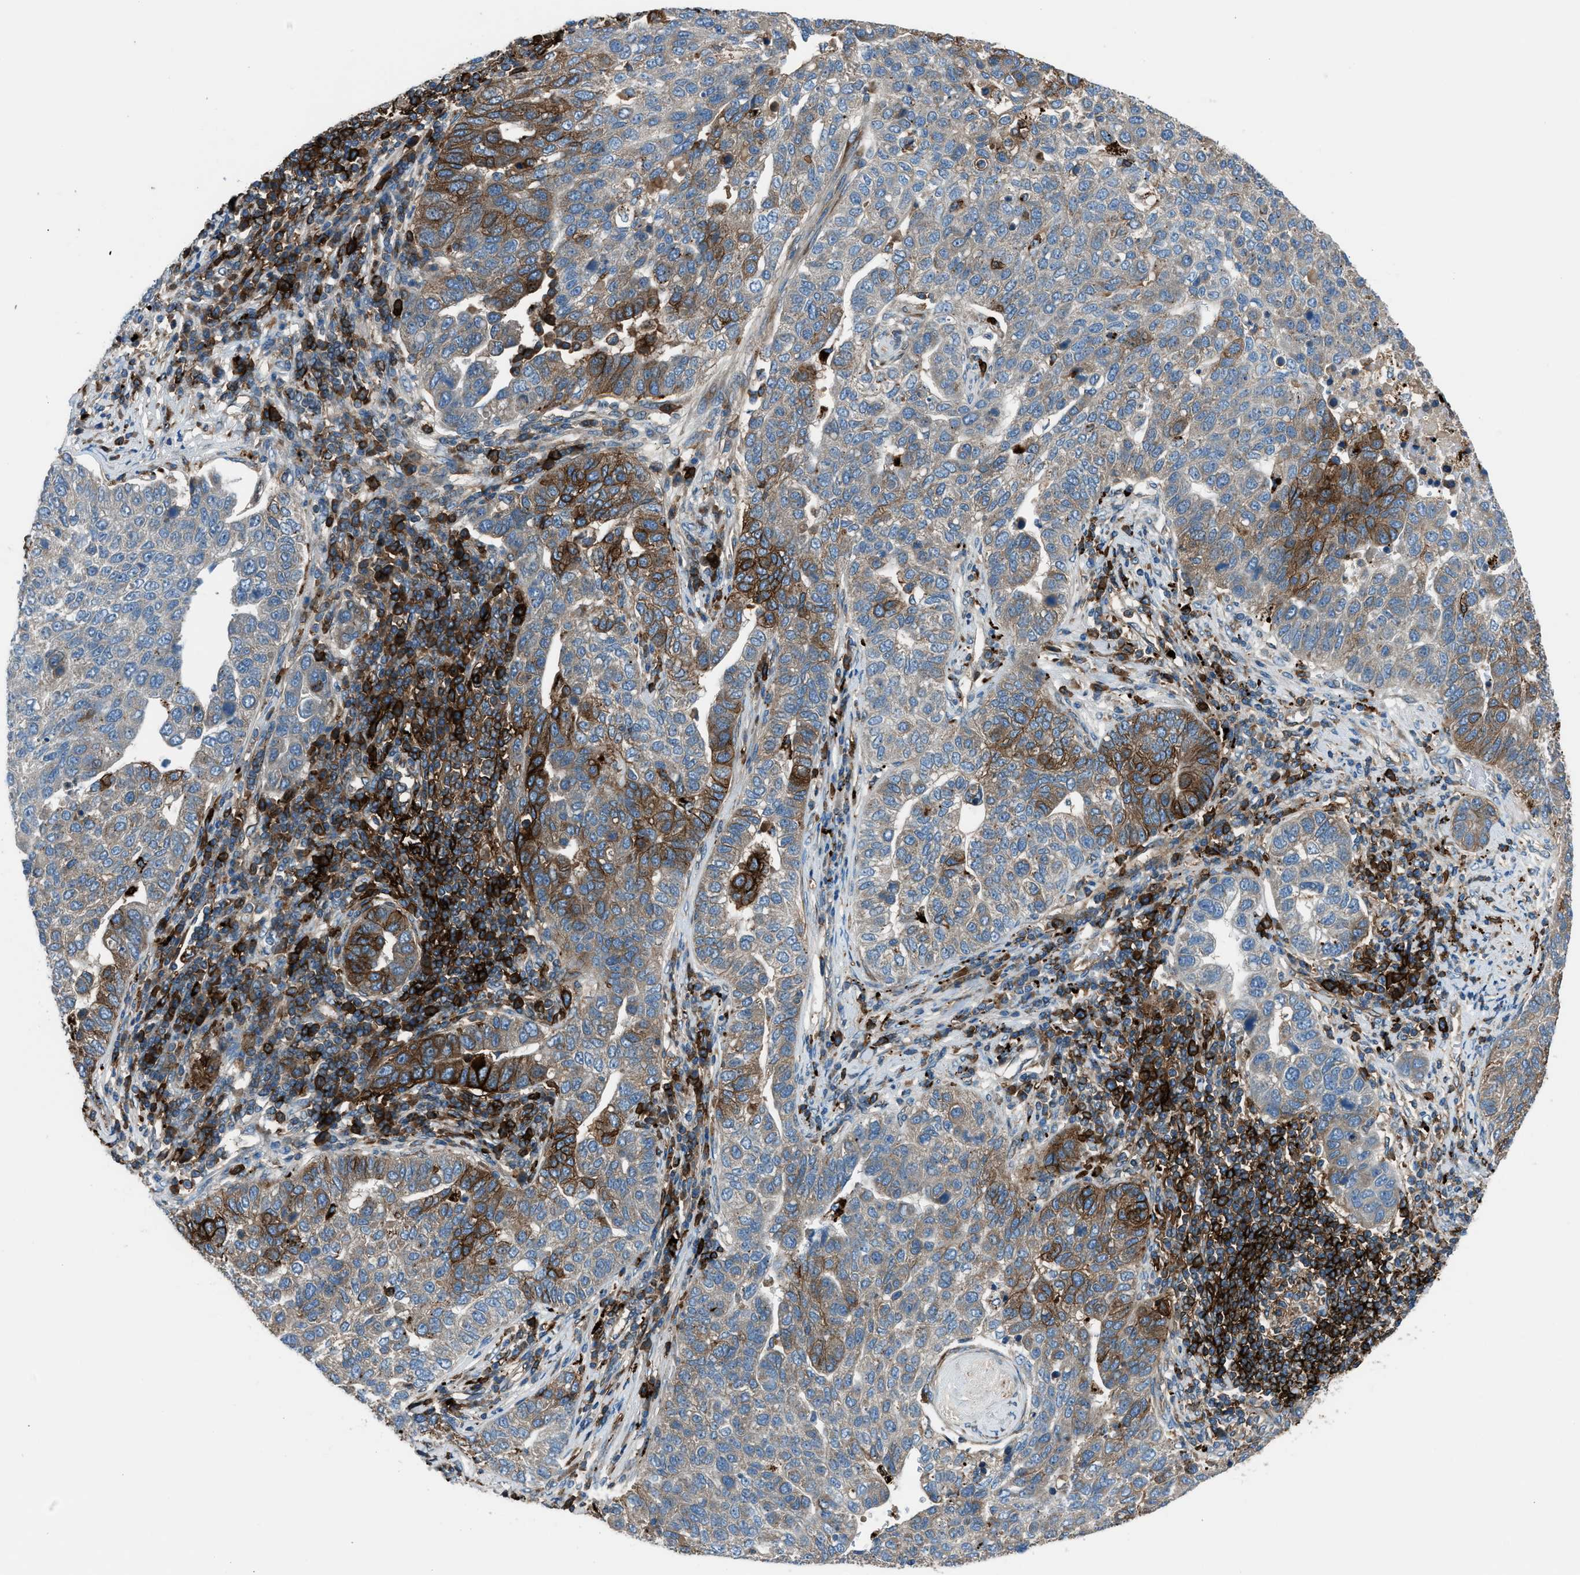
{"staining": {"intensity": "moderate", "quantity": "<25%", "location": "cytoplasmic/membranous"}, "tissue": "pancreatic cancer", "cell_type": "Tumor cells", "image_type": "cancer", "snomed": [{"axis": "morphology", "description": "Adenocarcinoma, NOS"}, {"axis": "topography", "description": "Pancreas"}], "caption": "High-power microscopy captured an immunohistochemistry histopathology image of pancreatic adenocarcinoma, revealing moderate cytoplasmic/membranous positivity in about <25% of tumor cells.", "gene": "LMBR1", "patient": {"sex": "female", "age": 61}}